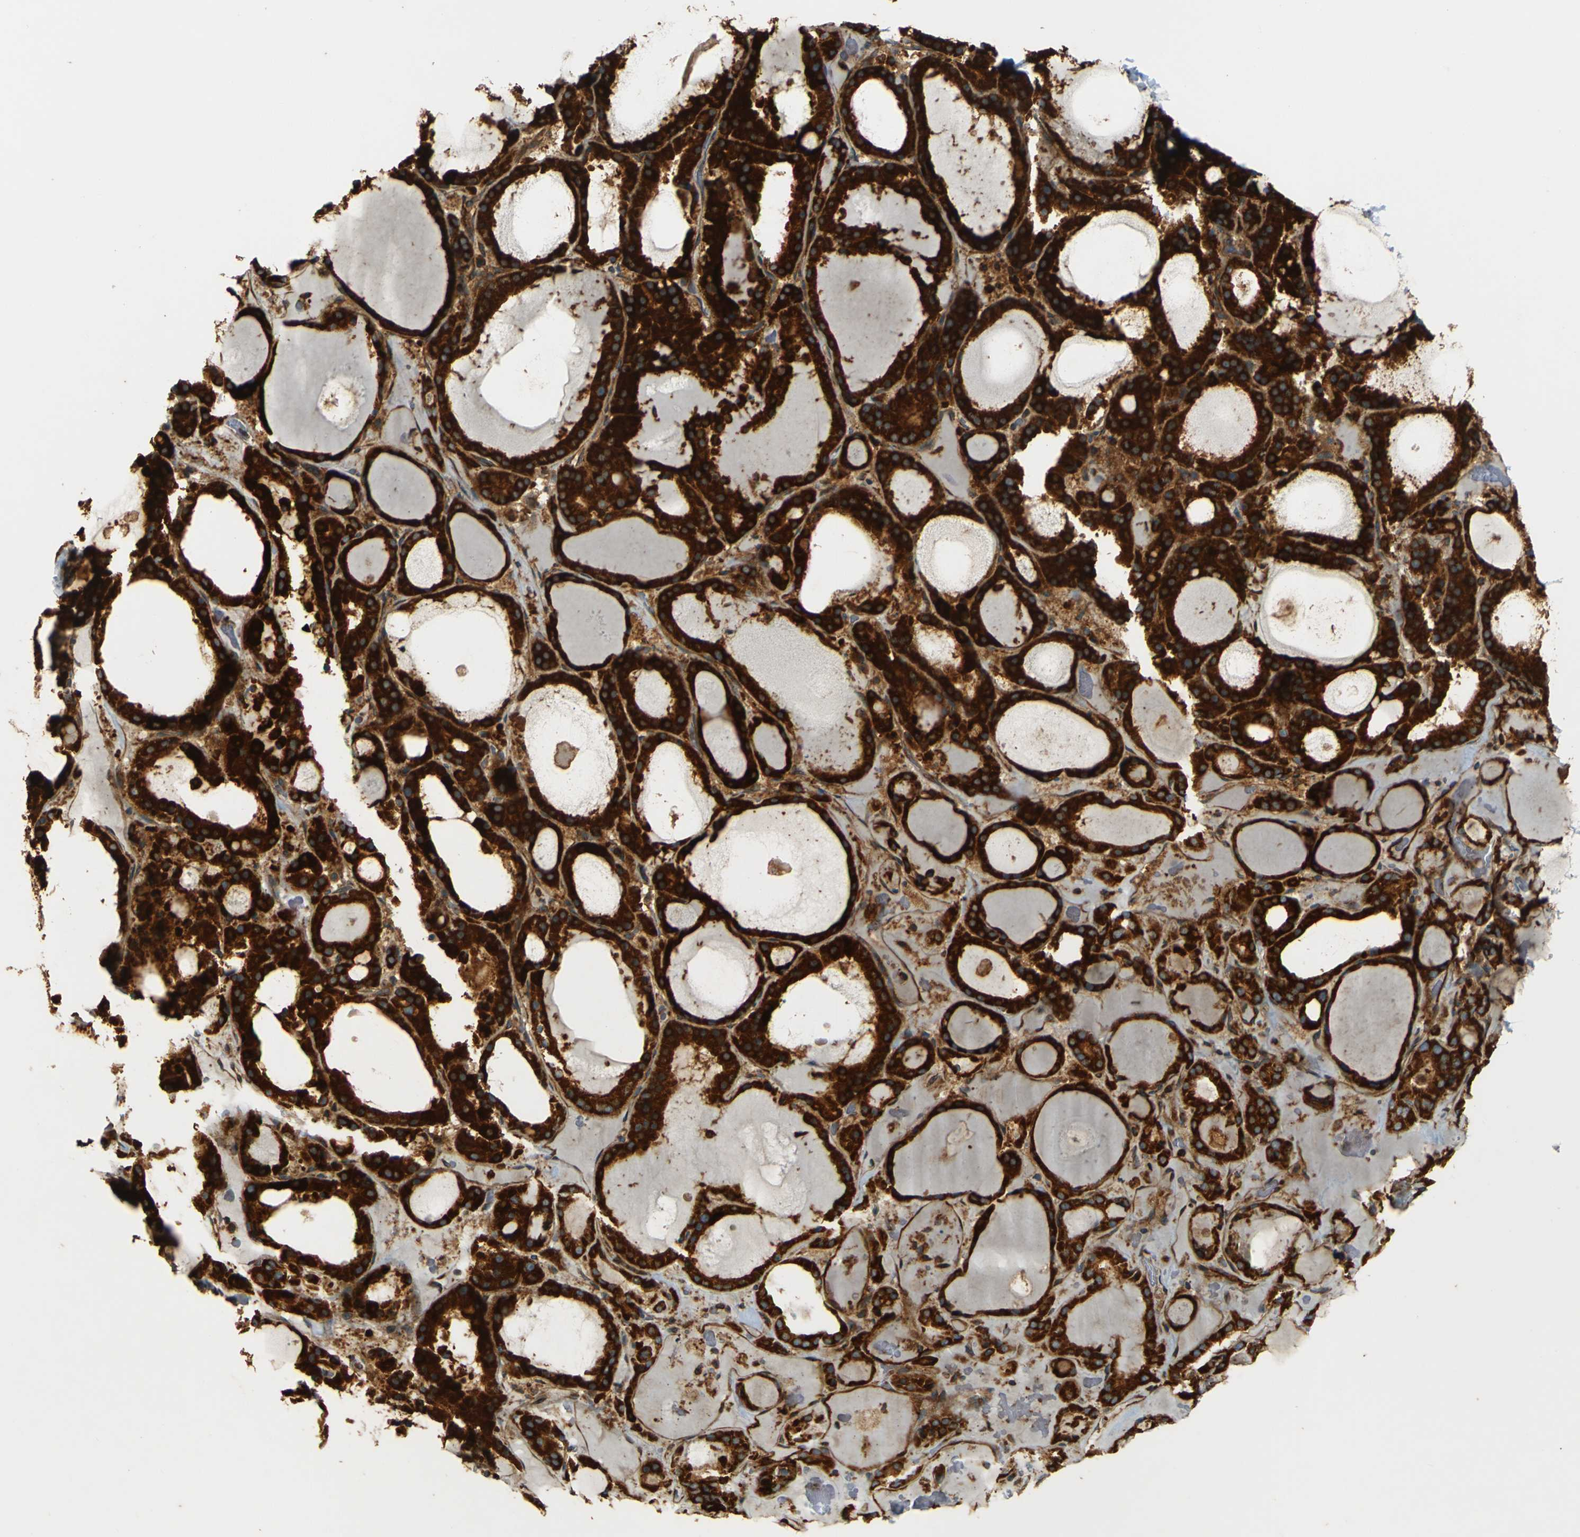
{"staining": {"intensity": "strong", "quantity": ">75%", "location": "cytoplasmic/membranous"}, "tissue": "thyroid gland", "cell_type": "Glandular cells", "image_type": "normal", "snomed": [{"axis": "morphology", "description": "Normal tissue, NOS"}, {"axis": "morphology", "description": "Carcinoma, NOS"}, {"axis": "topography", "description": "Thyroid gland"}], "caption": "High-power microscopy captured an IHC histopathology image of normal thyroid gland, revealing strong cytoplasmic/membranous positivity in about >75% of glandular cells.", "gene": "DNAJC5", "patient": {"sex": "female", "age": 86}}